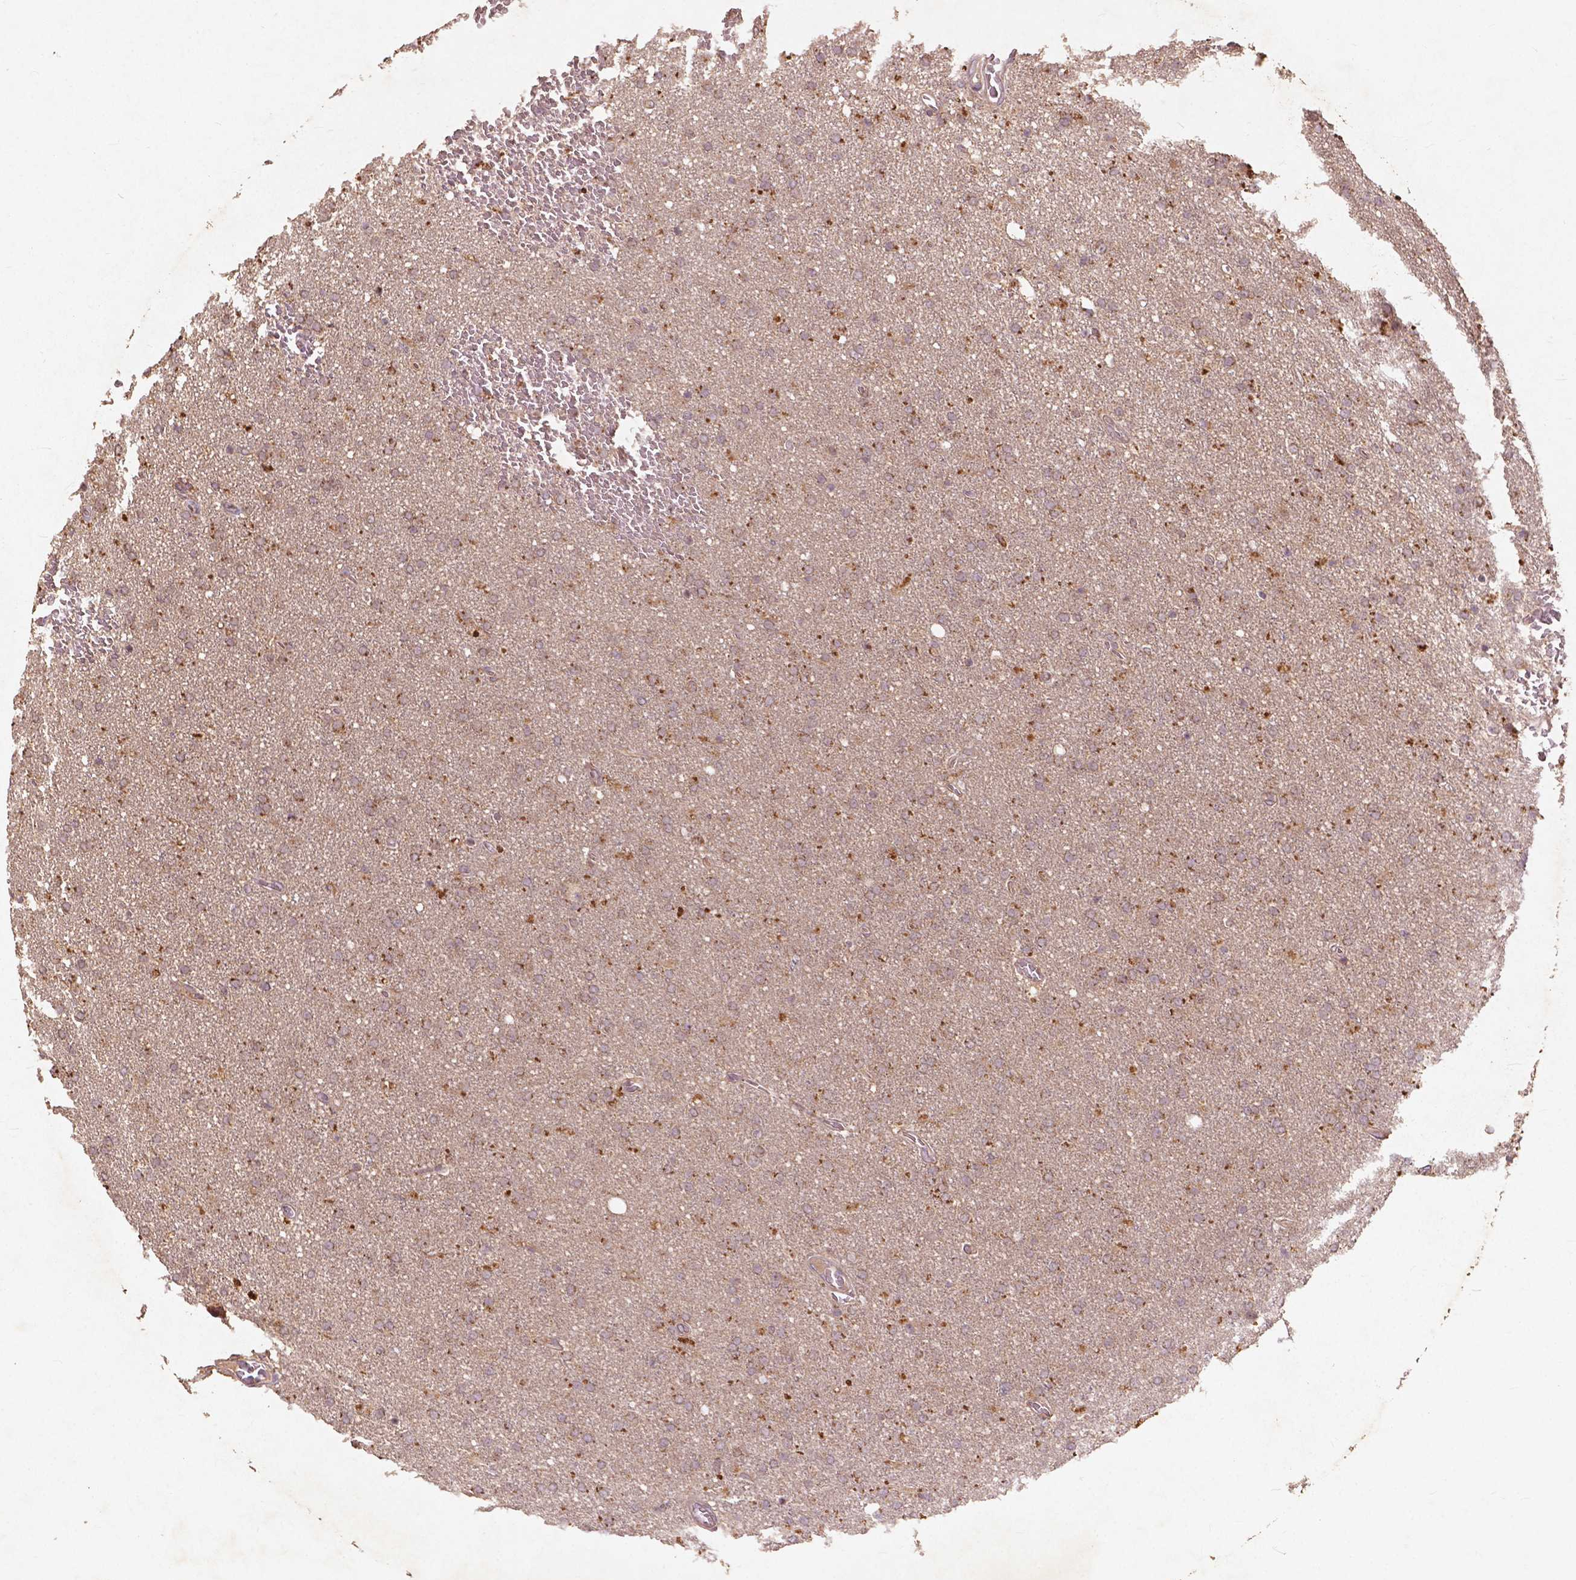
{"staining": {"intensity": "weak", "quantity": ">75%", "location": "cytoplasmic/membranous"}, "tissue": "glioma", "cell_type": "Tumor cells", "image_type": "cancer", "snomed": [{"axis": "morphology", "description": "Glioma, malignant, High grade"}, {"axis": "topography", "description": "Cerebral cortex"}], "caption": "Immunohistochemistry (IHC) of human glioma demonstrates low levels of weak cytoplasmic/membranous expression in approximately >75% of tumor cells. Nuclei are stained in blue.", "gene": "ST6GALNAC5", "patient": {"sex": "male", "age": 70}}